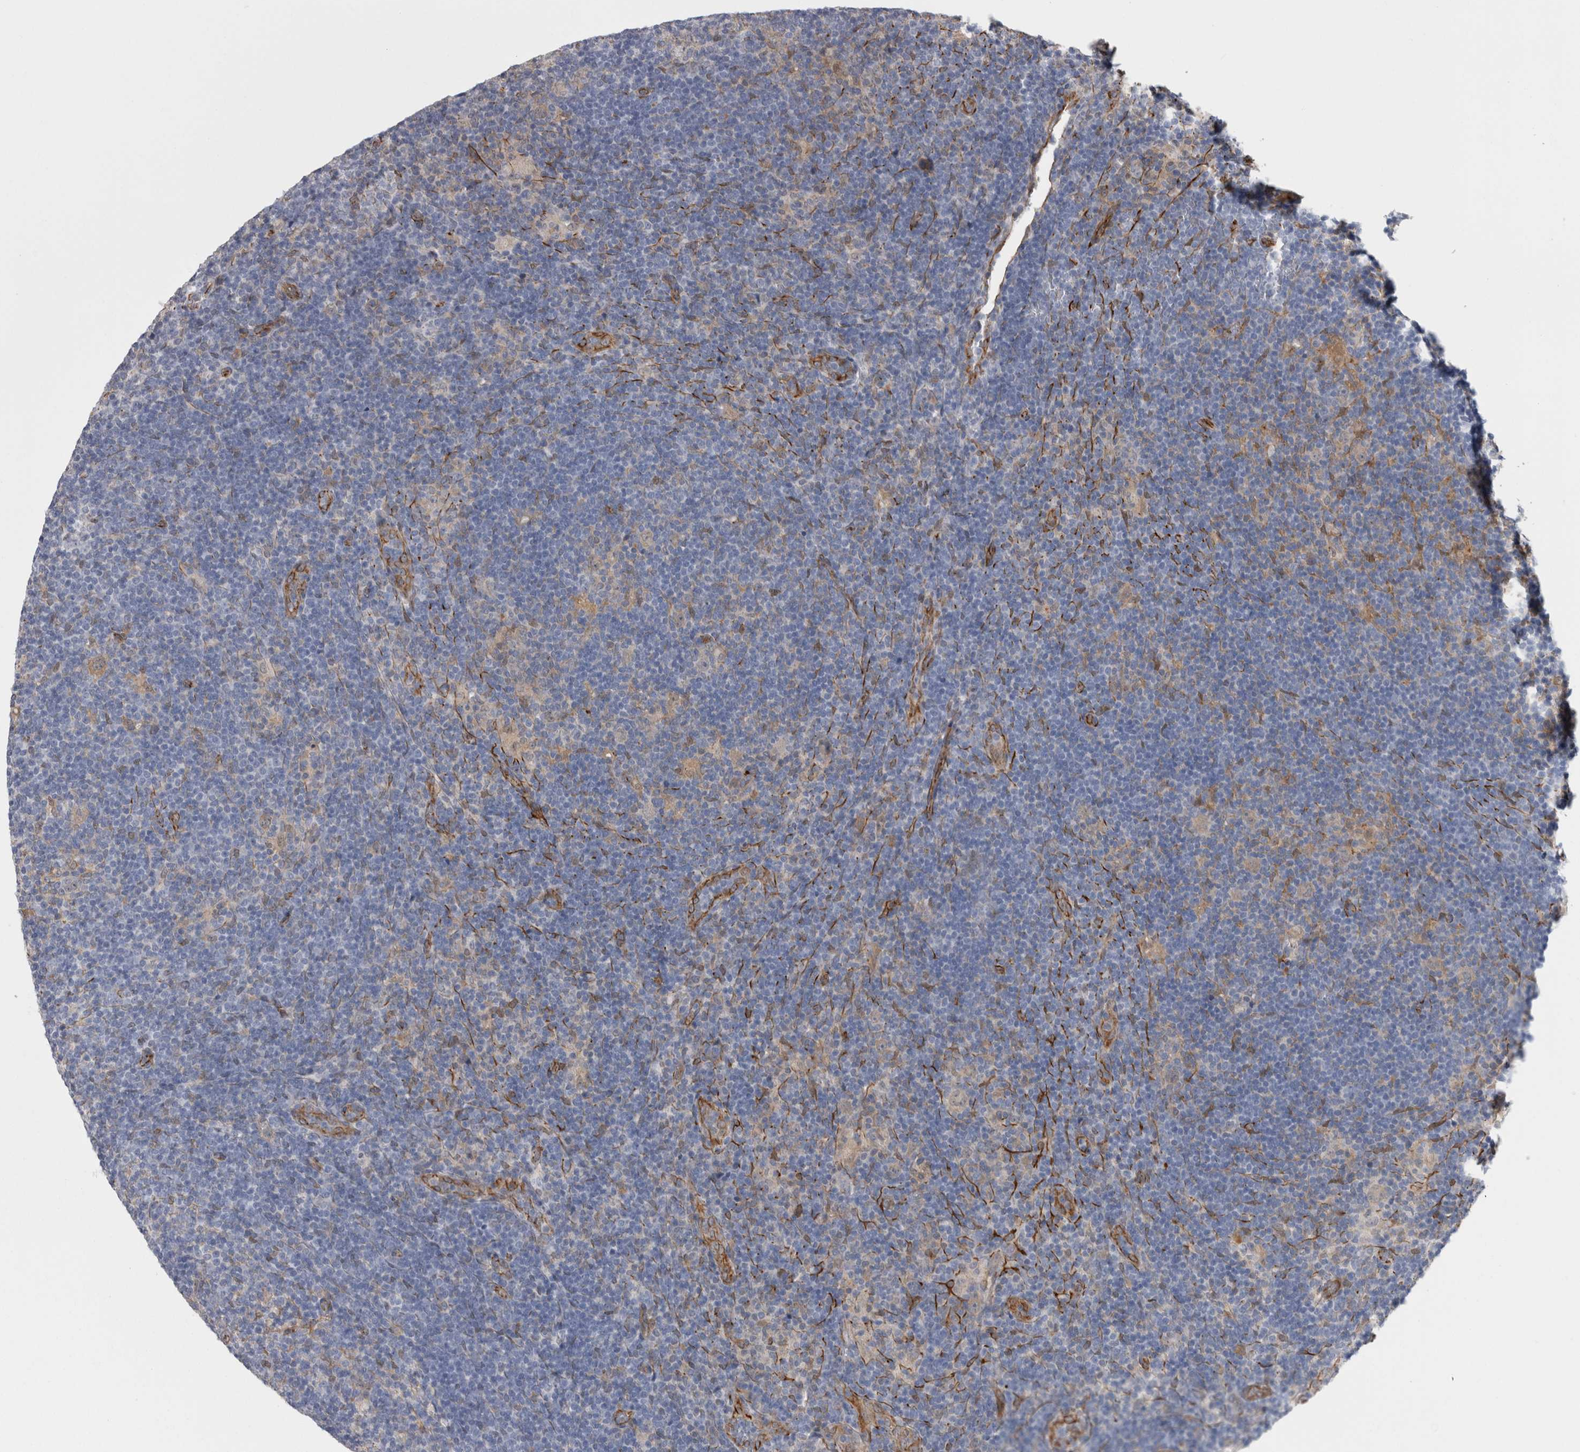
{"staining": {"intensity": "weak", "quantity": "25%-75%", "location": "cytoplasmic/membranous"}, "tissue": "lymphoma", "cell_type": "Tumor cells", "image_type": "cancer", "snomed": [{"axis": "morphology", "description": "Hodgkin's disease, NOS"}, {"axis": "topography", "description": "Lymph node"}], "caption": "Tumor cells demonstrate low levels of weak cytoplasmic/membranous staining in approximately 25%-75% of cells in Hodgkin's disease. Using DAB (brown) and hematoxylin (blue) stains, captured at high magnification using brightfield microscopy.", "gene": "ACOT7", "patient": {"sex": "female", "age": 57}}